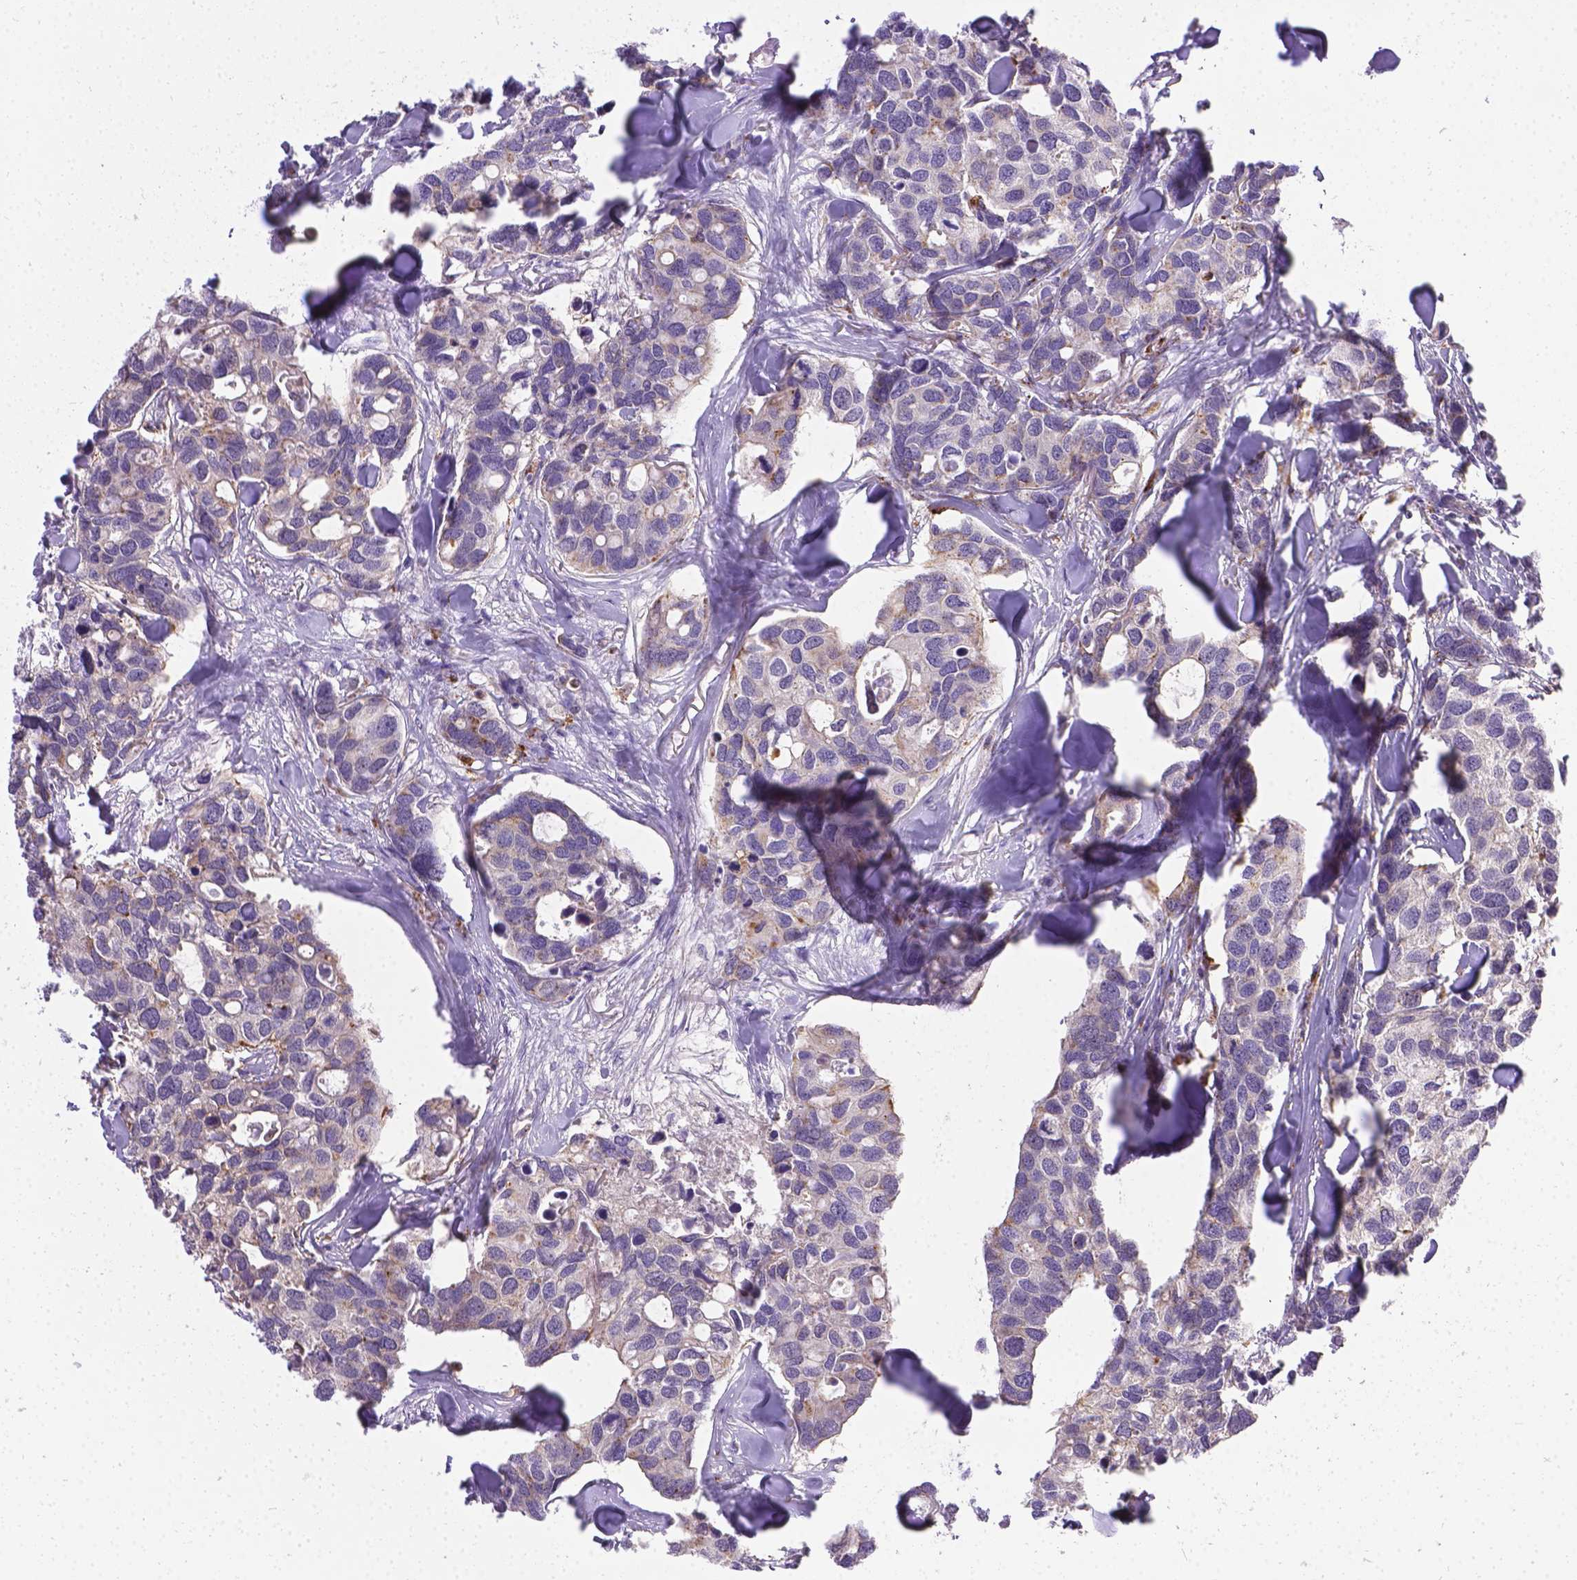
{"staining": {"intensity": "negative", "quantity": "none", "location": "none"}, "tissue": "breast cancer", "cell_type": "Tumor cells", "image_type": "cancer", "snomed": [{"axis": "morphology", "description": "Duct carcinoma"}, {"axis": "topography", "description": "Breast"}], "caption": "Immunohistochemical staining of human breast cancer shows no significant staining in tumor cells.", "gene": "TM4SF18", "patient": {"sex": "female", "age": 83}}